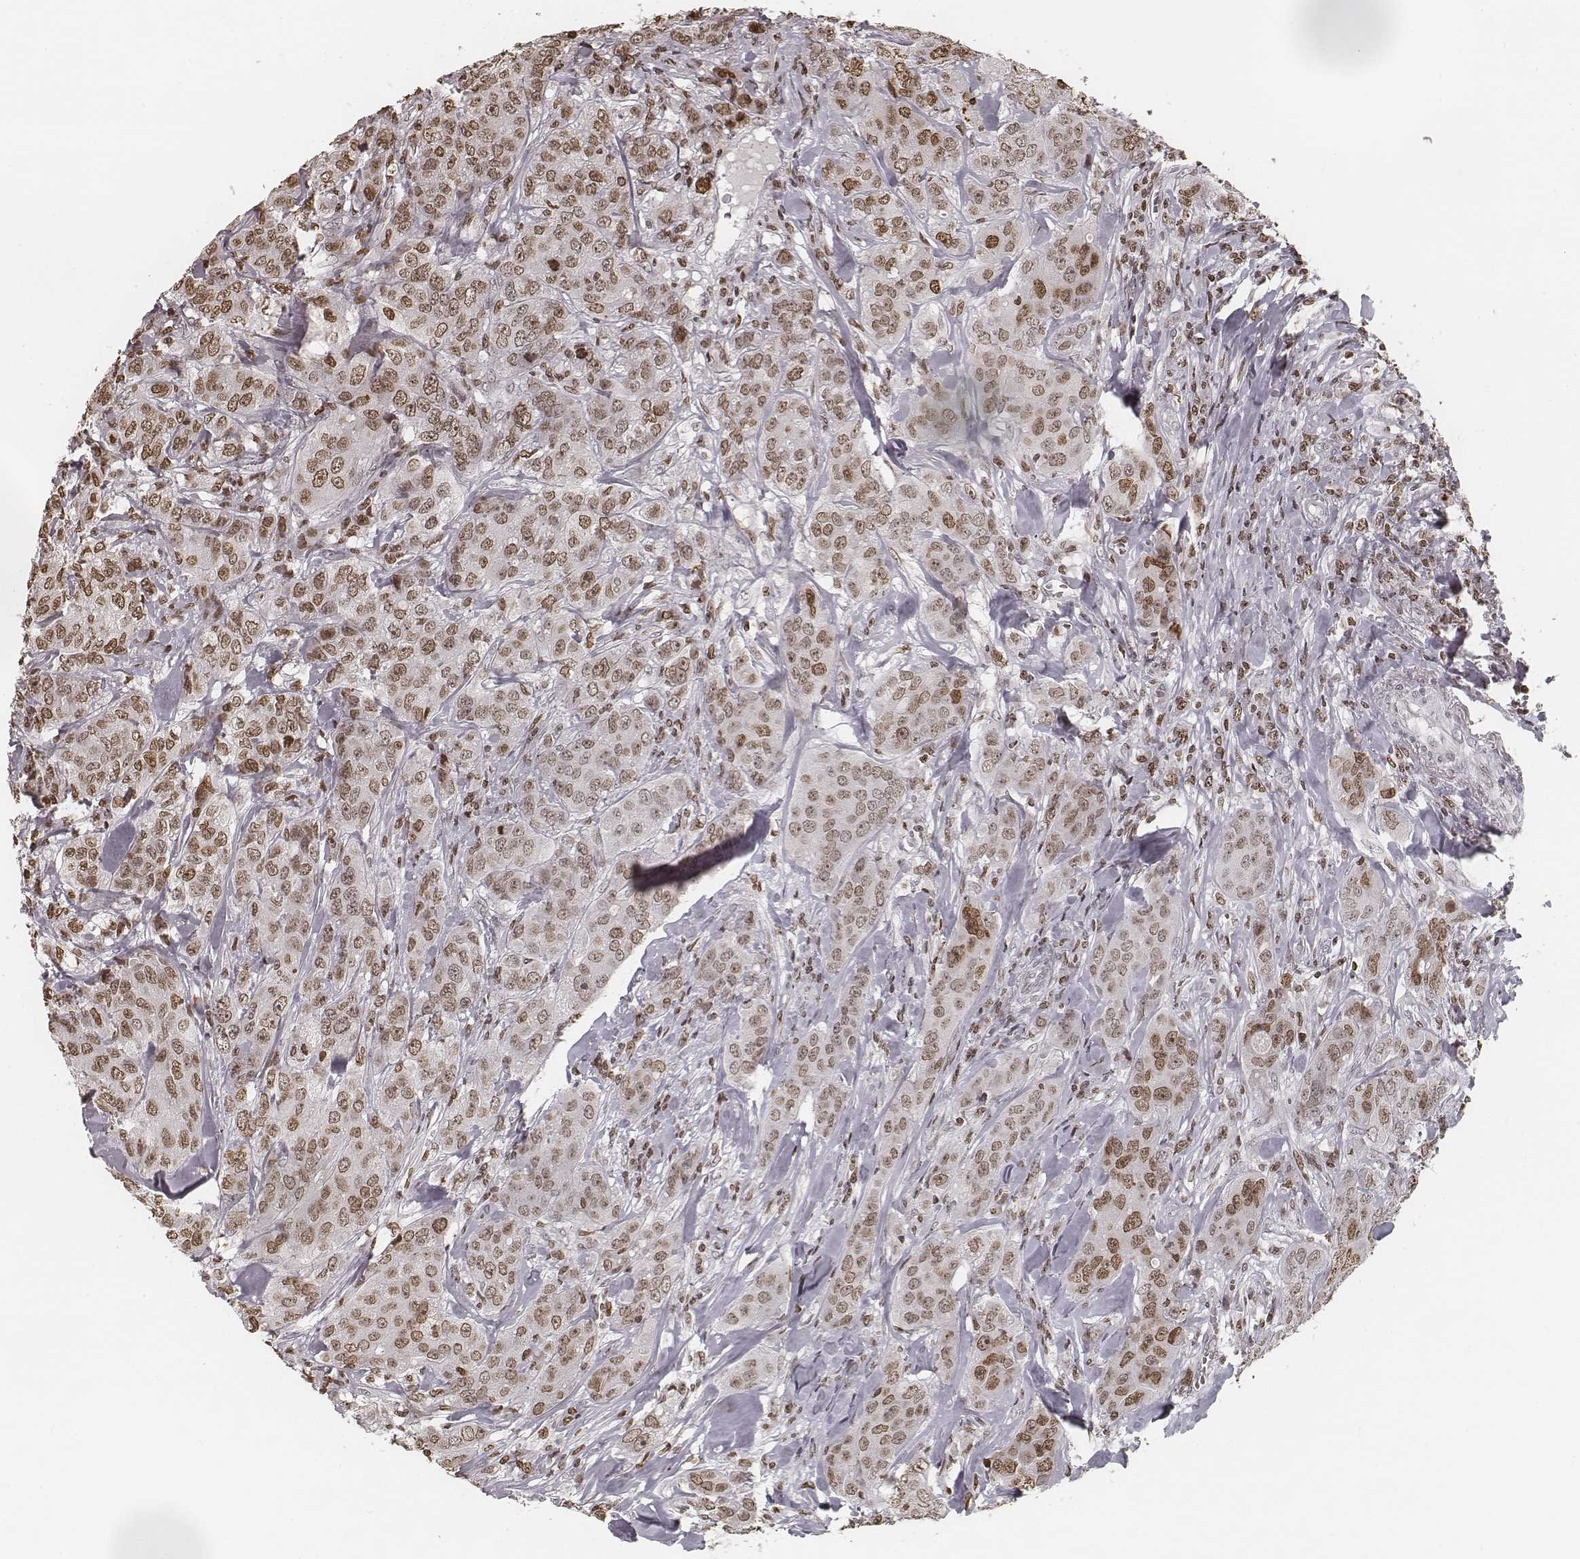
{"staining": {"intensity": "moderate", "quantity": ">75%", "location": "nuclear"}, "tissue": "breast cancer", "cell_type": "Tumor cells", "image_type": "cancer", "snomed": [{"axis": "morphology", "description": "Duct carcinoma"}, {"axis": "topography", "description": "Breast"}], "caption": "Protein analysis of breast cancer (infiltrating ductal carcinoma) tissue reveals moderate nuclear staining in about >75% of tumor cells.", "gene": "HMGA2", "patient": {"sex": "female", "age": 43}}